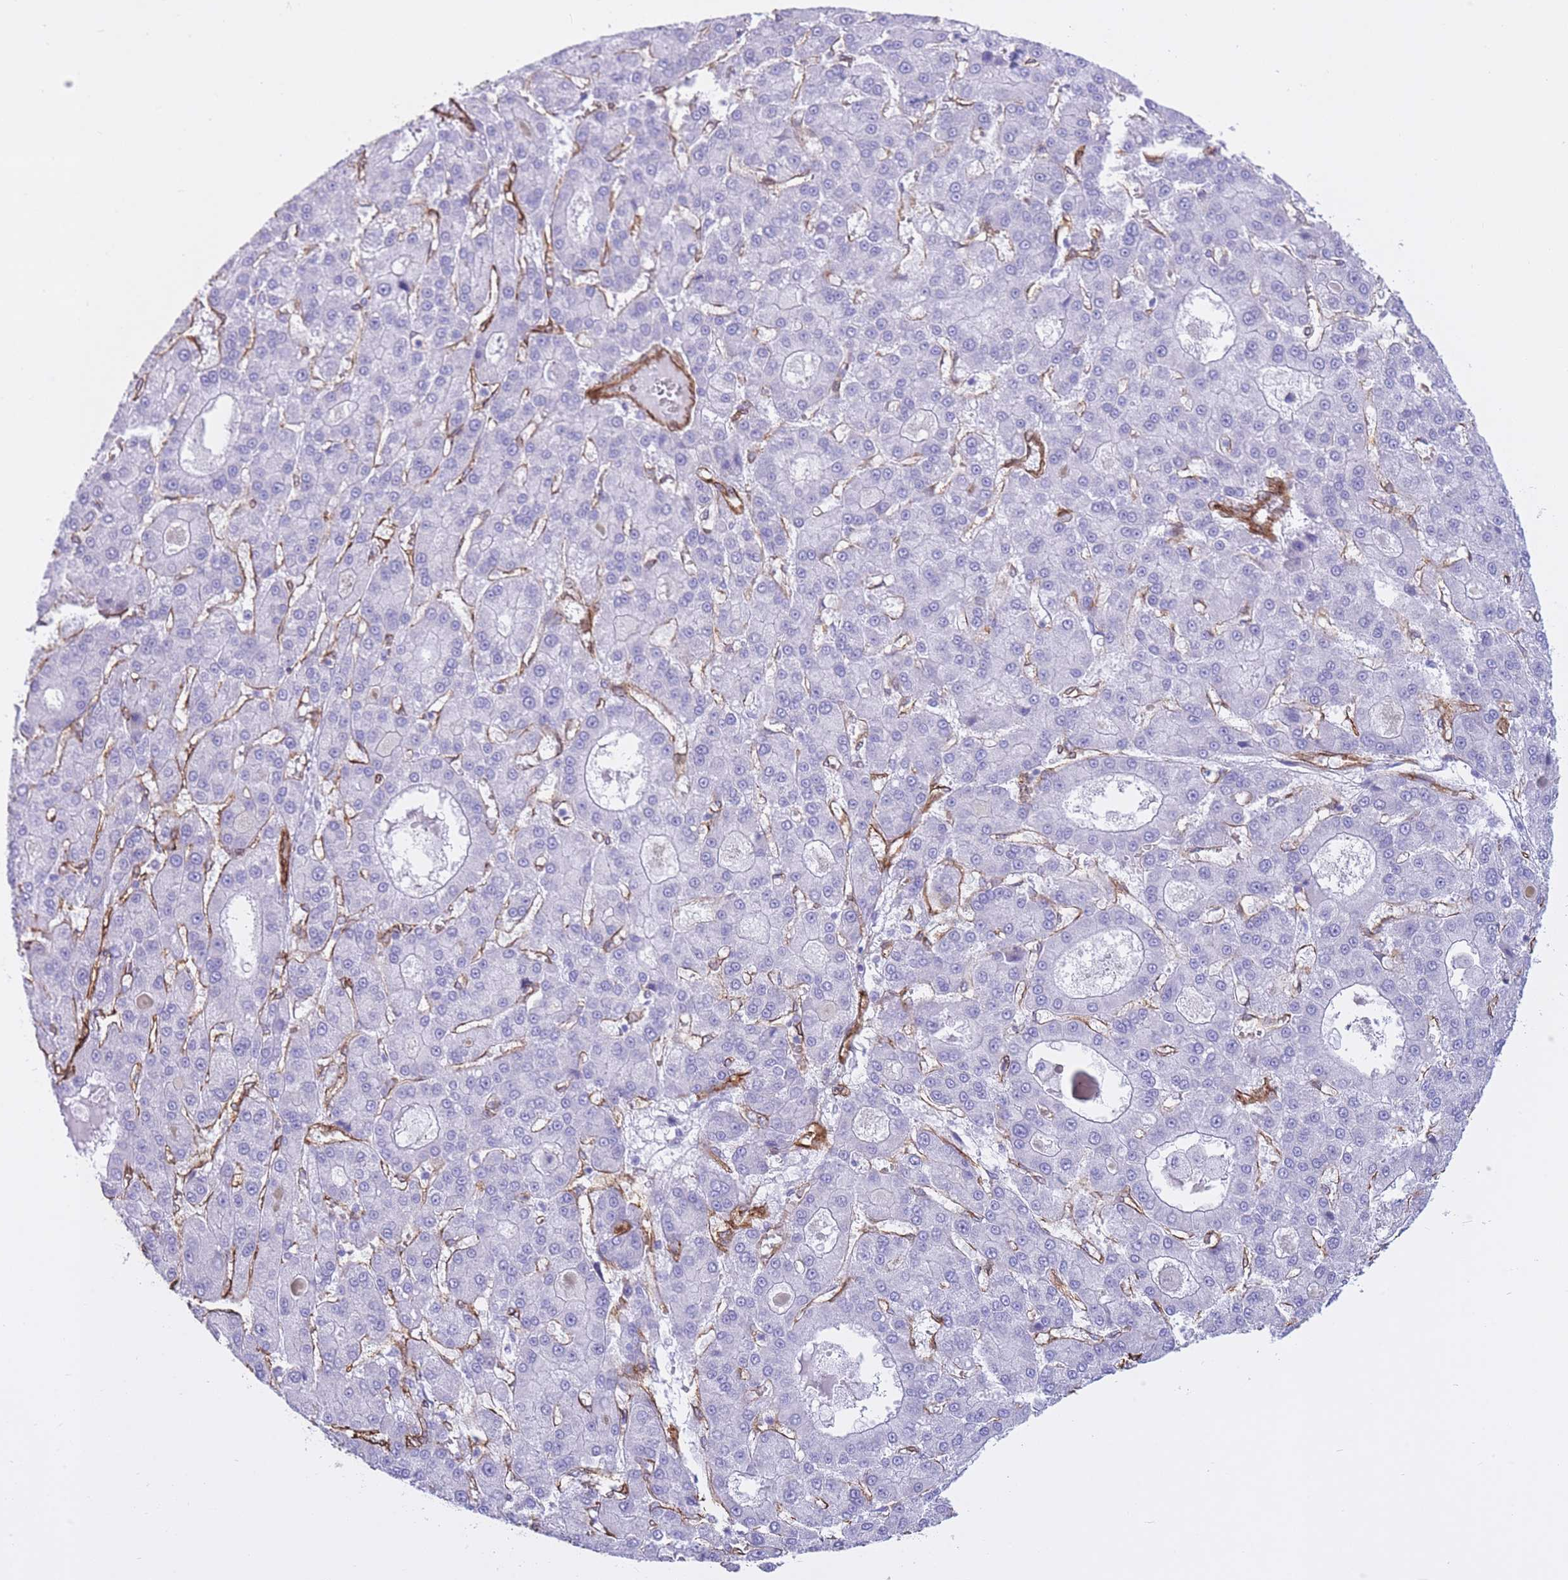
{"staining": {"intensity": "negative", "quantity": "none", "location": "none"}, "tissue": "liver cancer", "cell_type": "Tumor cells", "image_type": "cancer", "snomed": [{"axis": "morphology", "description": "Carcinoma, Hepatocellular, NOS"}, {"axis": "topography", "description": "Liver"}], "caption": "Protein analysis of liver cancer (hepatocellular carcinoma) exhibits no significant positivity in tumor cells.", "gene": "CAVIN1", "patient": {"sex": "male", "age": 70}}